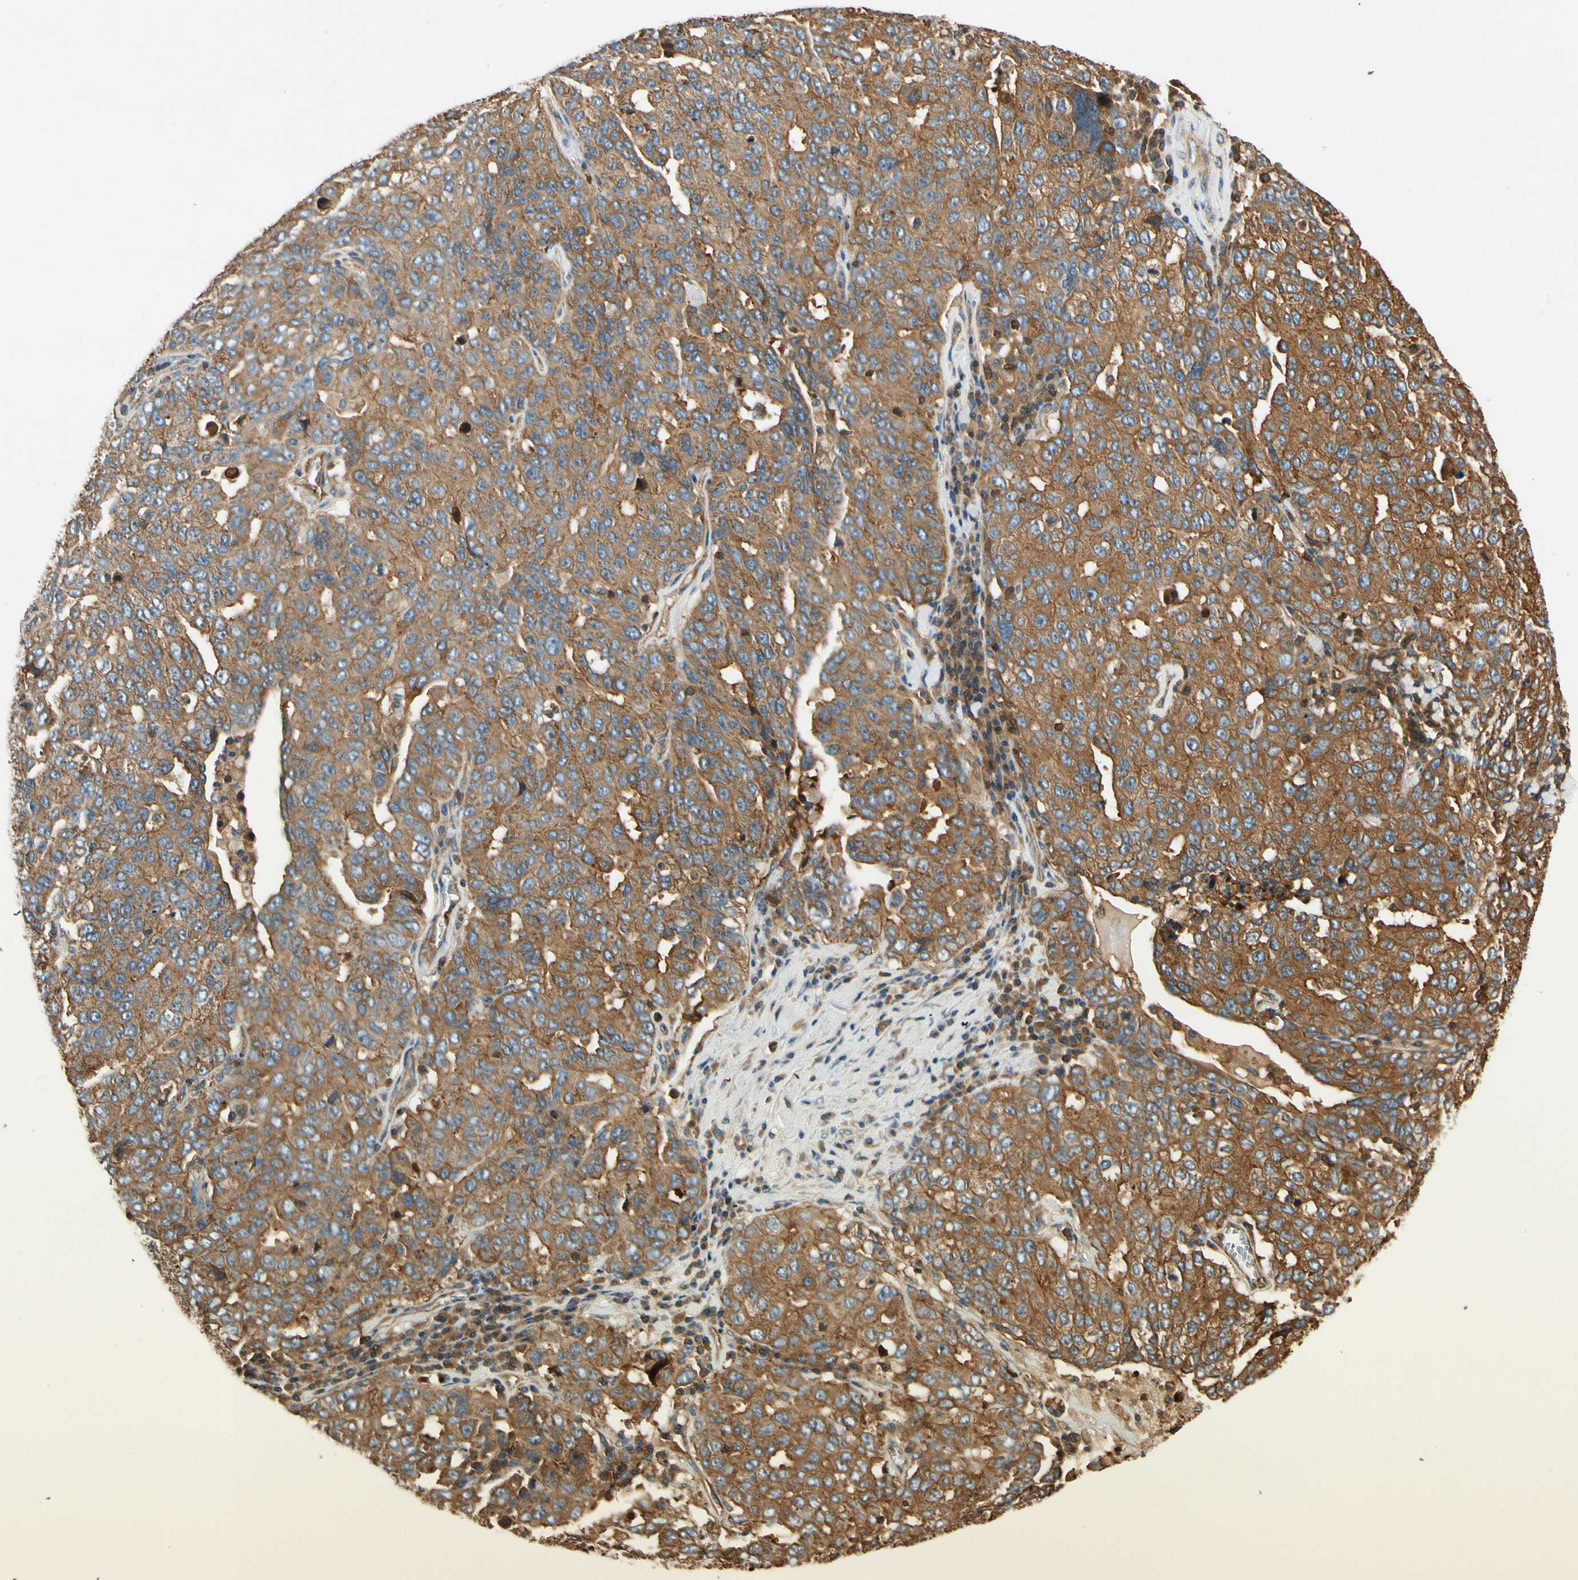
{"staining": {"intensity": "moderate", "quantity": ">75%", "location": "cytoplasmic/membranous"}, "tissue": "ovarian cancer", "cell_type": "Tumor cells", "image_type": "cancer", "snomed": [{"axis": "morphology", "description": "Carcinoma, endometroid"}, {"axis": "topography", "description": "Ovary"}], "caption": "IHC of ovarian cancer displays medium levels of moderate cytoplasmic/membranous staining in about >75% of tumor cells. (brown staining indicates protein expression, while blue staining denotes nuclei).", "gene": "TCP11L1", "patient": {"sex": "female", "age": 62}}